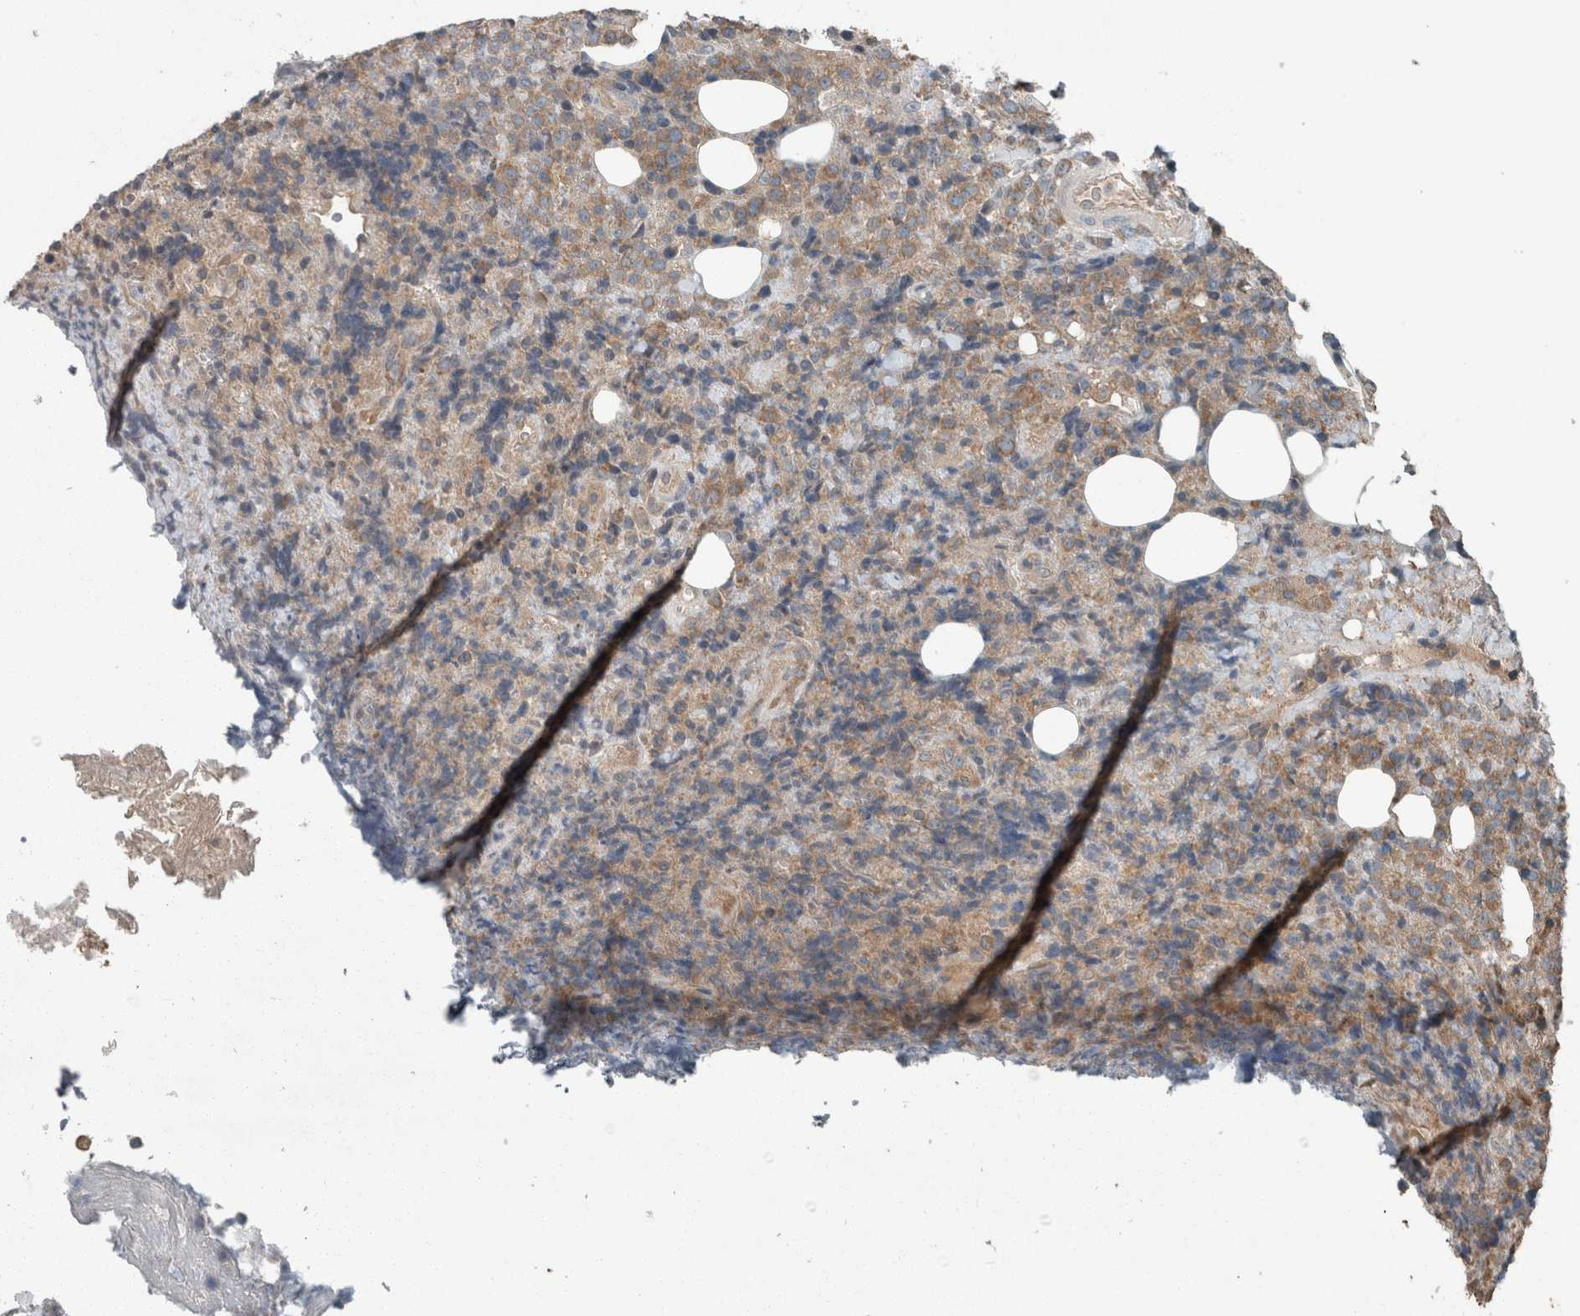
{"staining": {"intensity": "moderate", "quantity": "<25%", "location": "cytoplasmic/membranous"}, "tissue": "lymphoma", "cell_type": "Tumor cells", "image_type": "cancer", "snomed": [{"axis": "morphology", "description": "Malignant lymphoma, non-Hodgkin's type, High grade"}, {"axis": "topography", "description": "Lymph node"}], "caption": "About <25% of tumor cells in human high-grade malignant lymphoma, non-Hodgkin's type exhibit moderate cytoplasmic/membranous protein expression as visualized by brown immunohistochemical staining.", "gene": "KNTC1", "patient": {"sex": "male", "age": 13}}